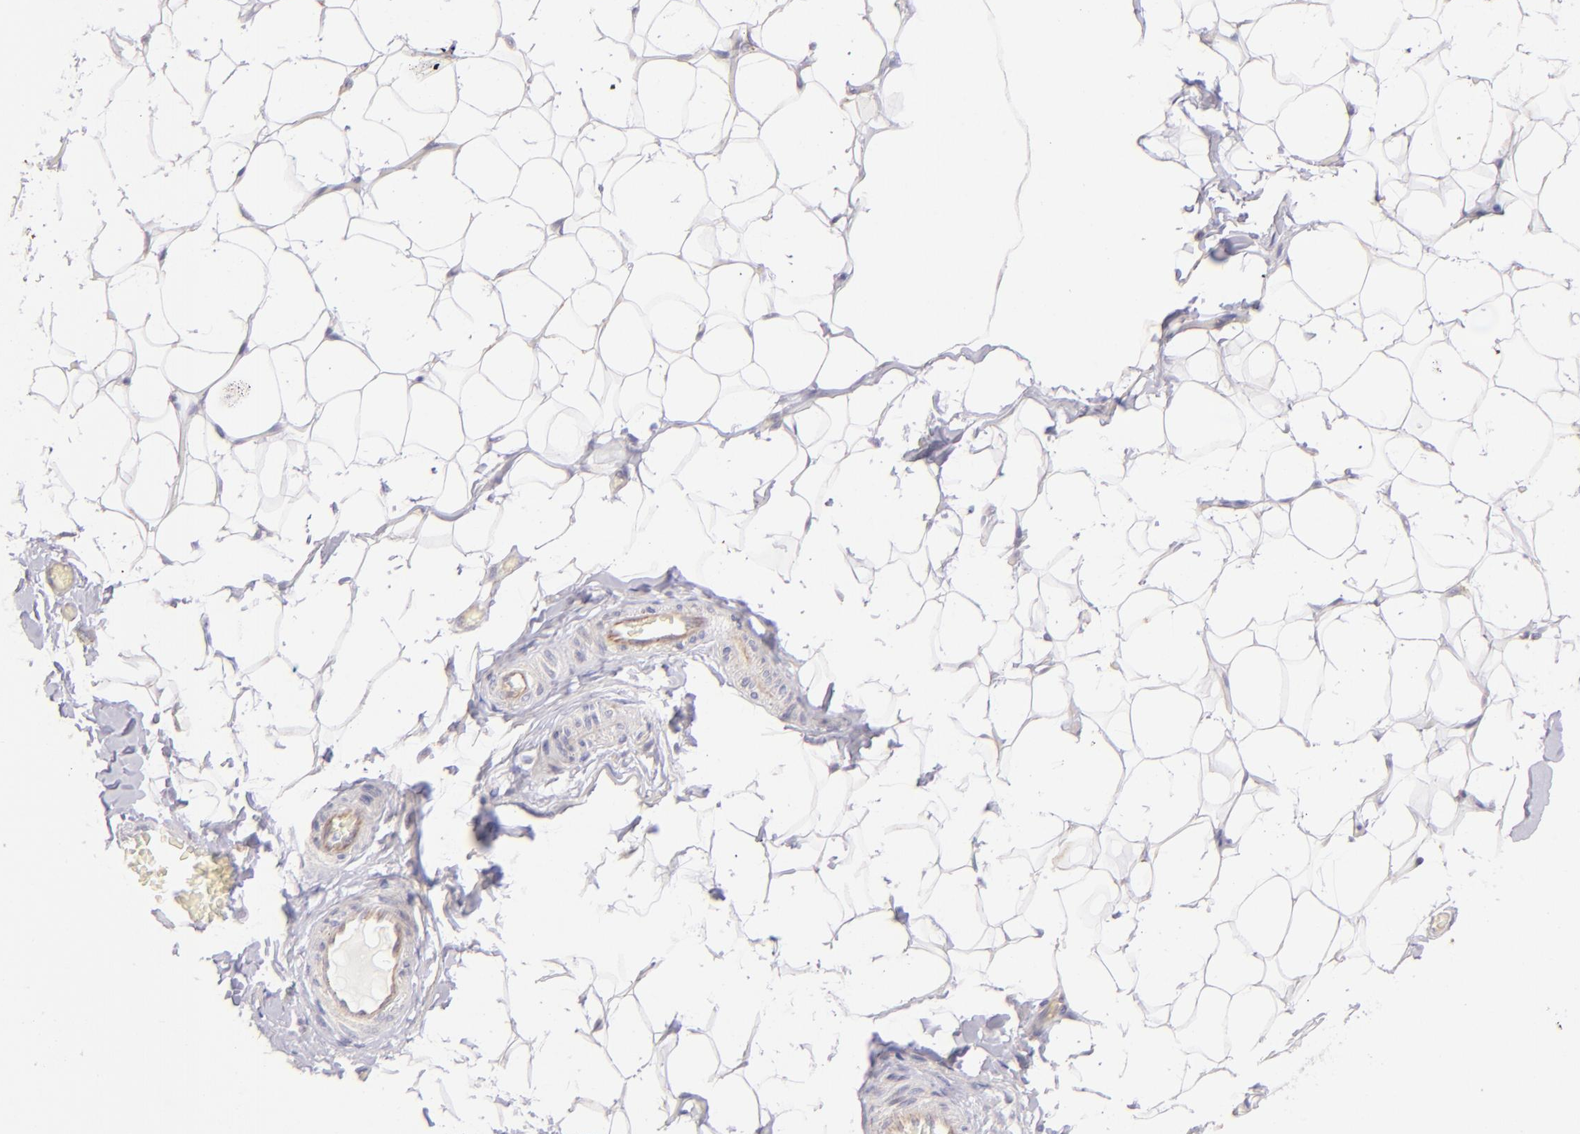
{"staining": {"intensity": "negative", "quantity": "none", "location": "none"}, "tissue": "adipose tissue", "cell_type": "Adipocytes", "image_type": "normal", "snomed": [{"axis": "morphology", "description": "Normal tissue, NOS"}, {"axis": "topography", "description": "Soft tissue"}], "caption": "Human adipose tissue stained for a protein using immunohistochemistry (IHC) reveals no positivity in adipocytes.", "gene": "SH2D4A", "patient": {"sex": "male", "age": 26}}